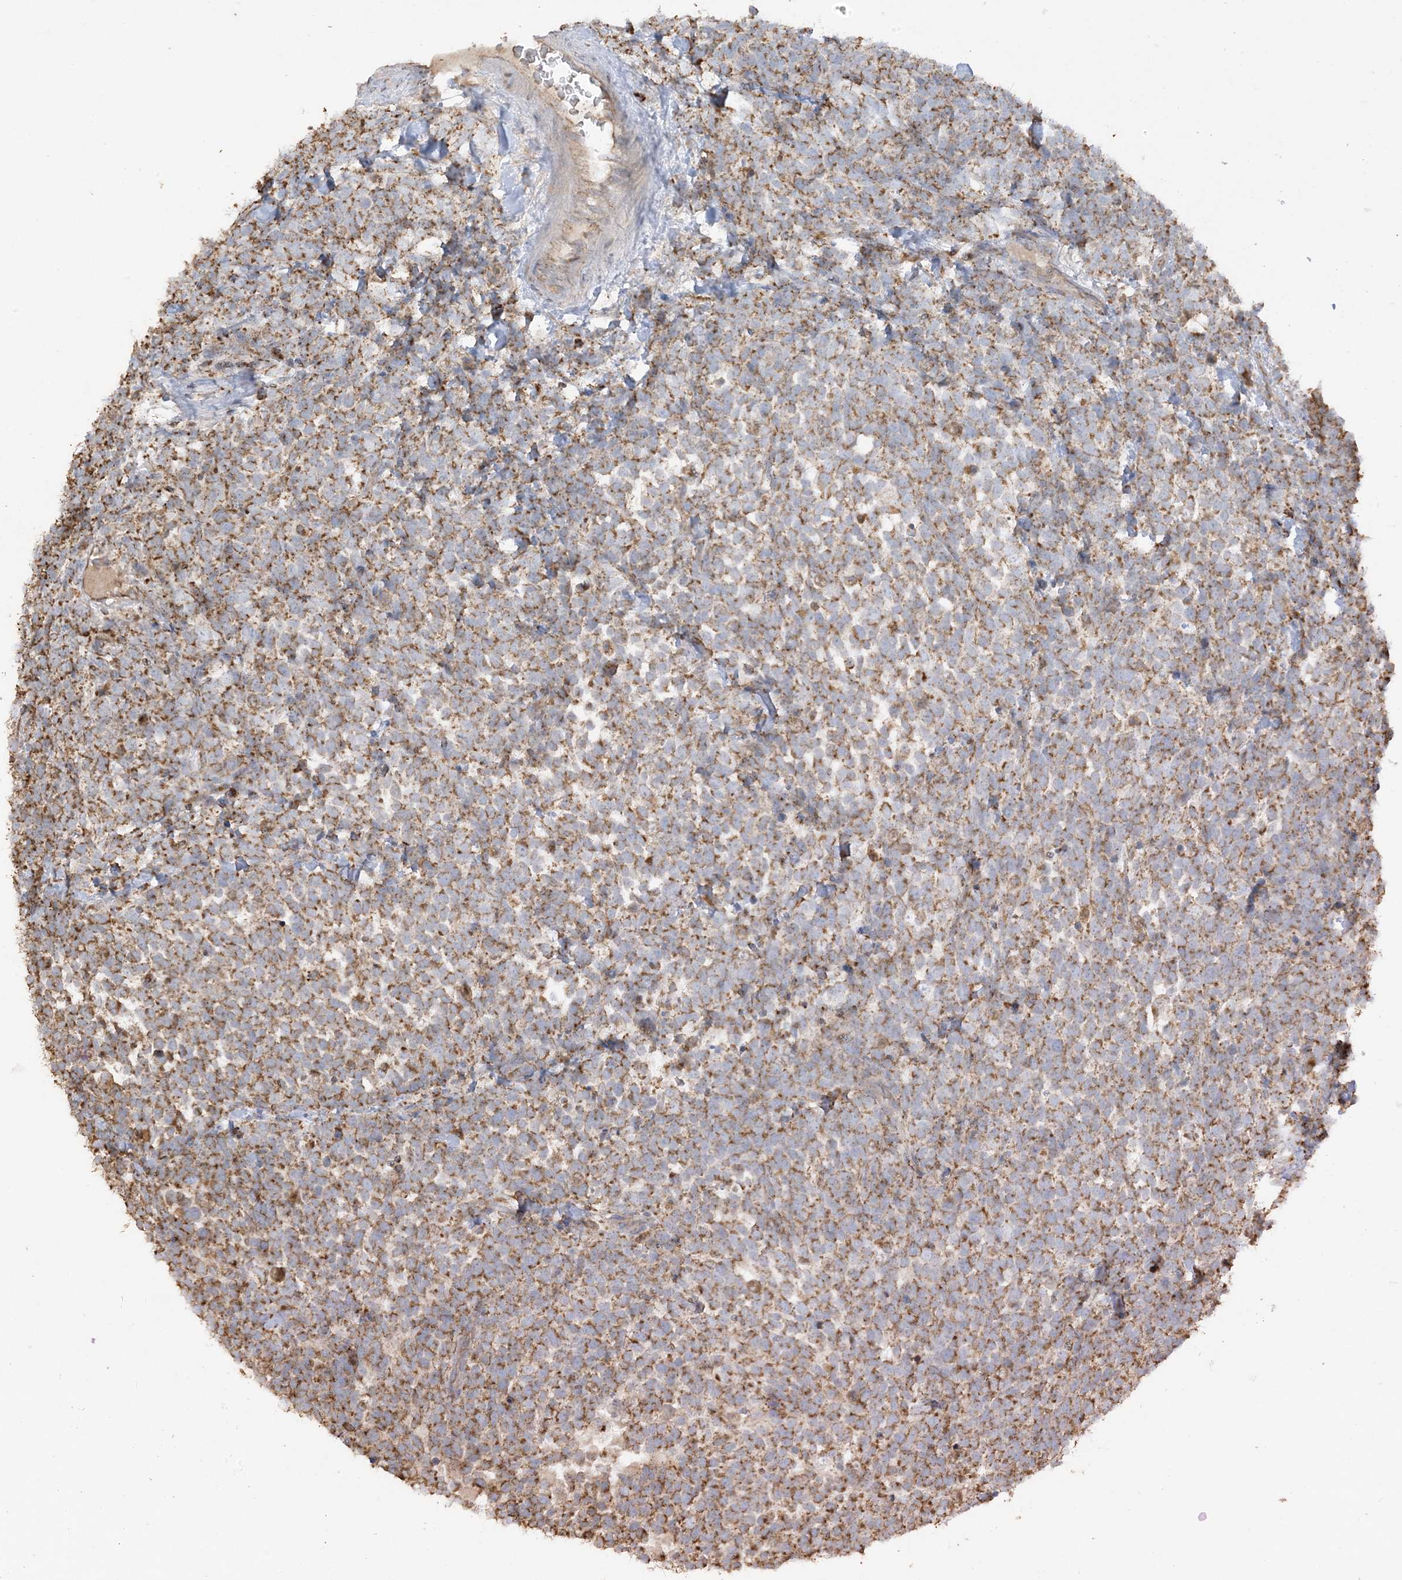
{"staining": {"intensity": "moderate", "quantity": ">75%", "location": "cytoplasmic/membranous"}, "tissue": "urothelial cancer", "cell_type": "Tumor cells", "image_type": "cancer", "snomed": [{"axis": "morphology", "description": "Urothelial carcinoma, High grade"}, {"axis": "topography", "description": "Urinary bladder"}], "caption": "Human high-grade urothelial carcinoma stained with a protein marker exhibits moderate staining in tumor cells.", "gene": "AGA", "patient": {"sex": "female", "age": 82}}